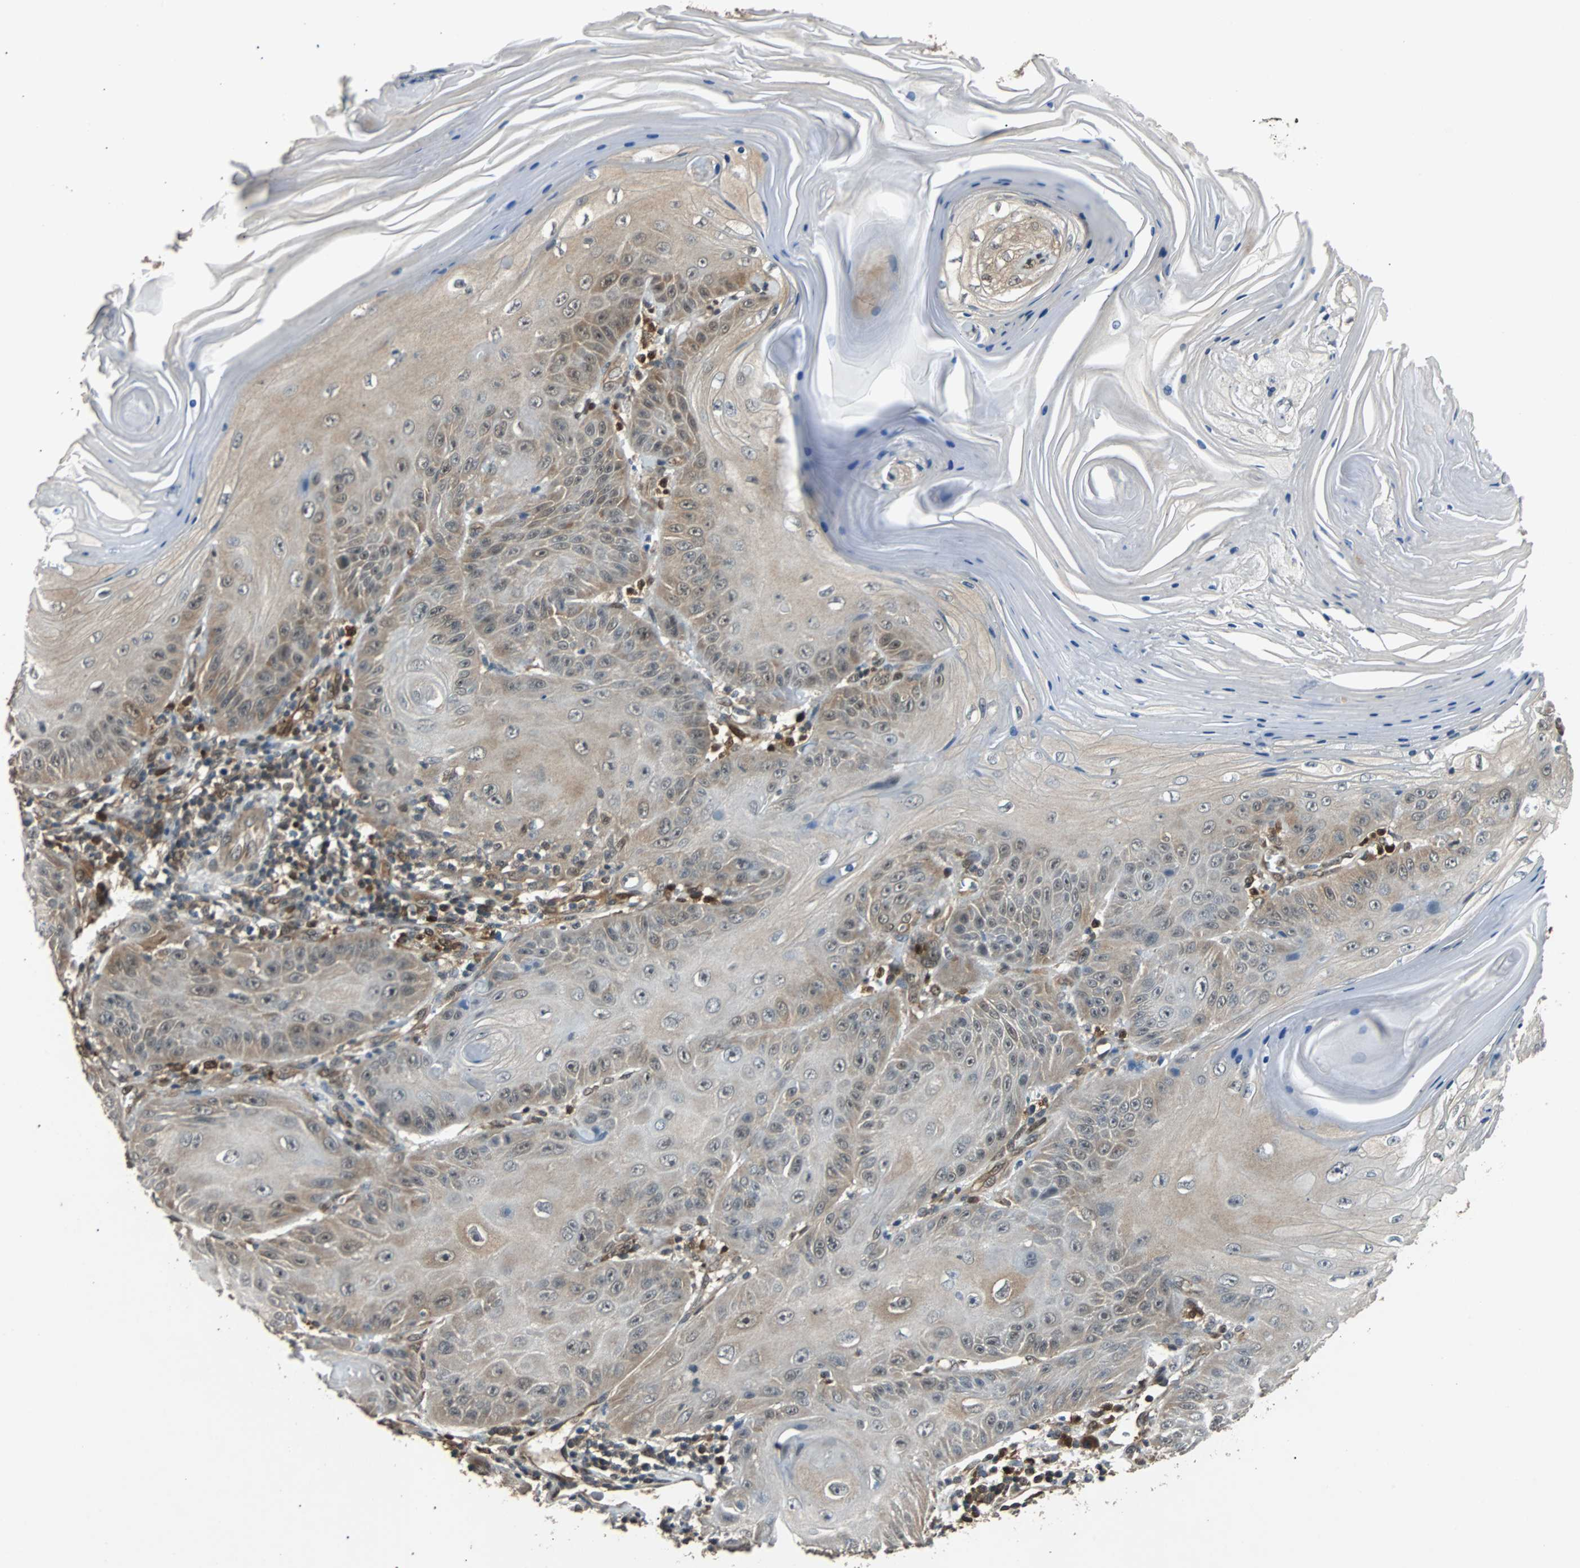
{"staining": {"intensity": "weak", "quantity": "<25%", "location": "cytoplasmic/membranous"}, "tissue": "skin cancer", "cell_type": "Tumor cells", "image_type": "cancer", "snomed": [{"axis": "morphology", "description": "Squamous cell carcinoma, NOS"}, {"axis": "topography", "description": "Skin"}], "caption": "Tumor cells show no significant protein staining in squamous cell carcinoma (skin).", "gene": "PRDX6", "patient": {"sex": "female", "age": 78}}